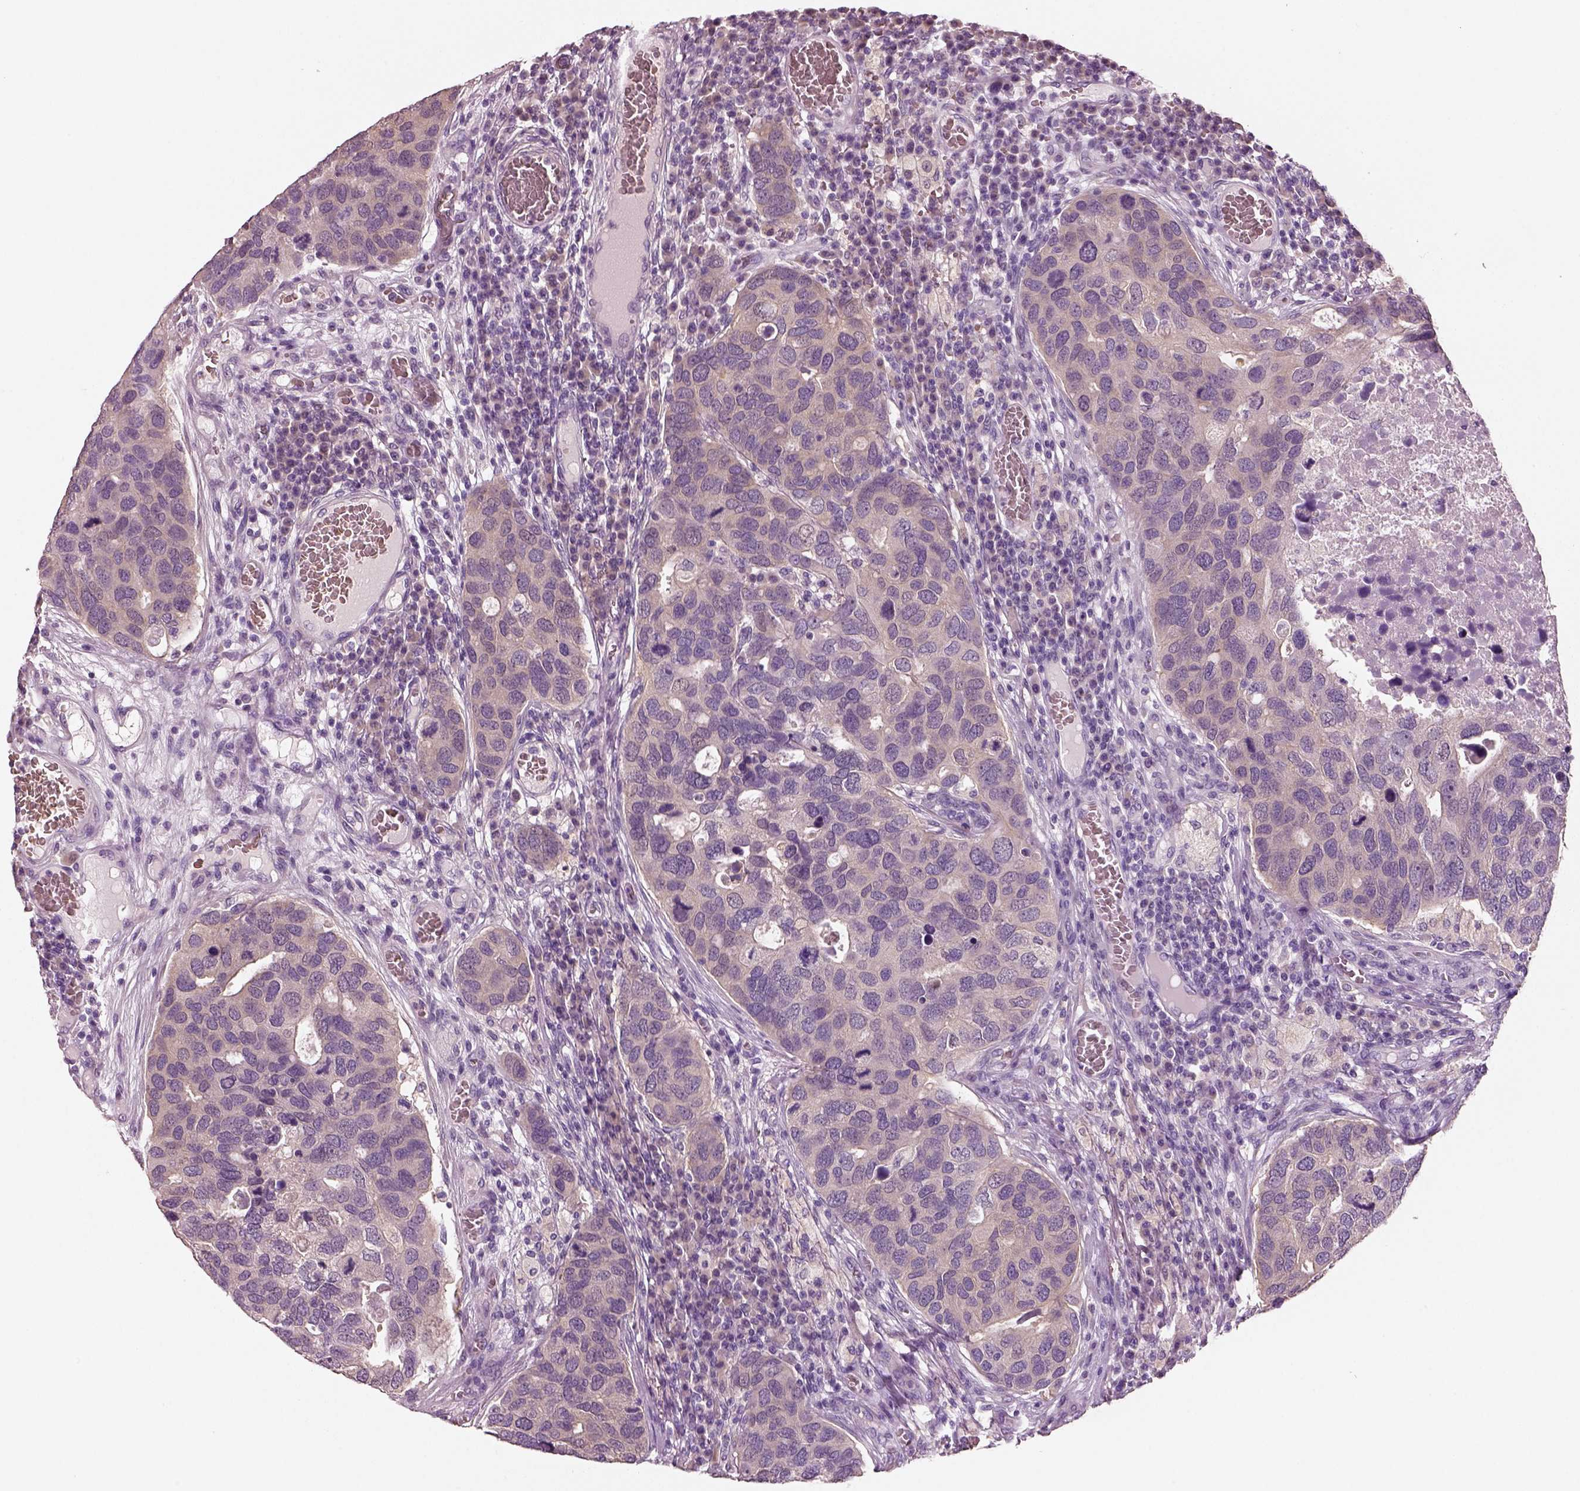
{"staining": {"intensity": "negative", "quantity": "none", "location": "none"}, "tissue": "breast cancer", "cell_type": "Tumor cells", "image_type": "cancer", "snomed": [{"axis": "morphology", "description": "Duct carcinoma"}, {"axis": "topography", "description": "Breast"}], "caption": "Protein analysis of breast cancer (intraductal carcinoma) demonstrates no significant positivity in tumor cells.", "gene": "ELSPBP1", "patient": {"sex": "female", "age": 83}}